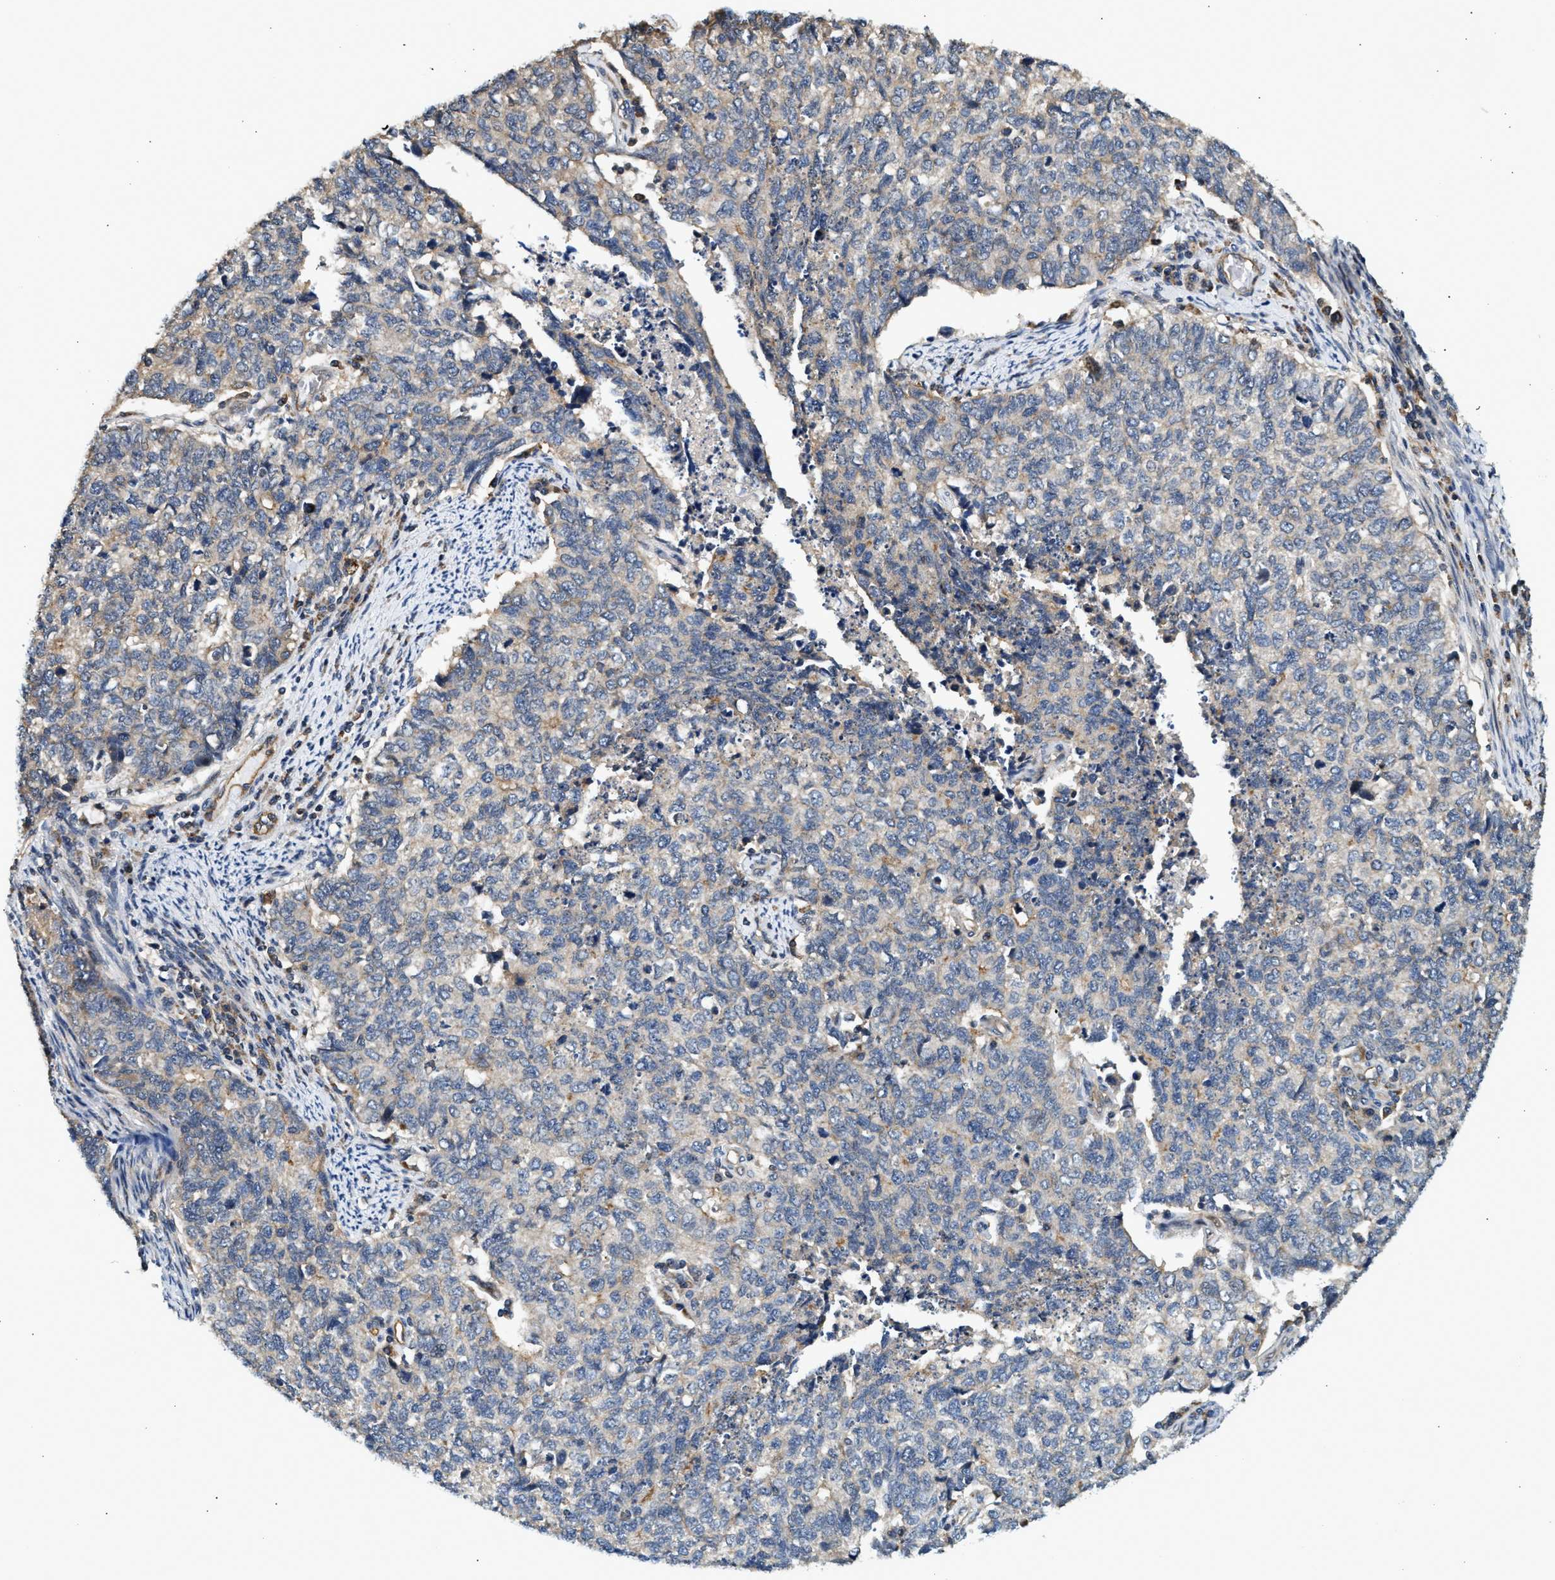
{"staining": {"intensity": "weak", "quantity": "<25%", "location": "cytoplasmic/membranous"}, "tissue": "cervical cancer", "cell_type": "Tumor cells", "image_type": "cancer", "snomed": [{"axis": "morphology", "description": "Squamous cell carcinoma, NOS"}, {"axis": "topography", "description": "Cervix"}], "caption": "The image reveals no staining of tumor cells in cervical cancer.", "gene": "DUSP14", "patient": {"sex": "female", "age": 63}}